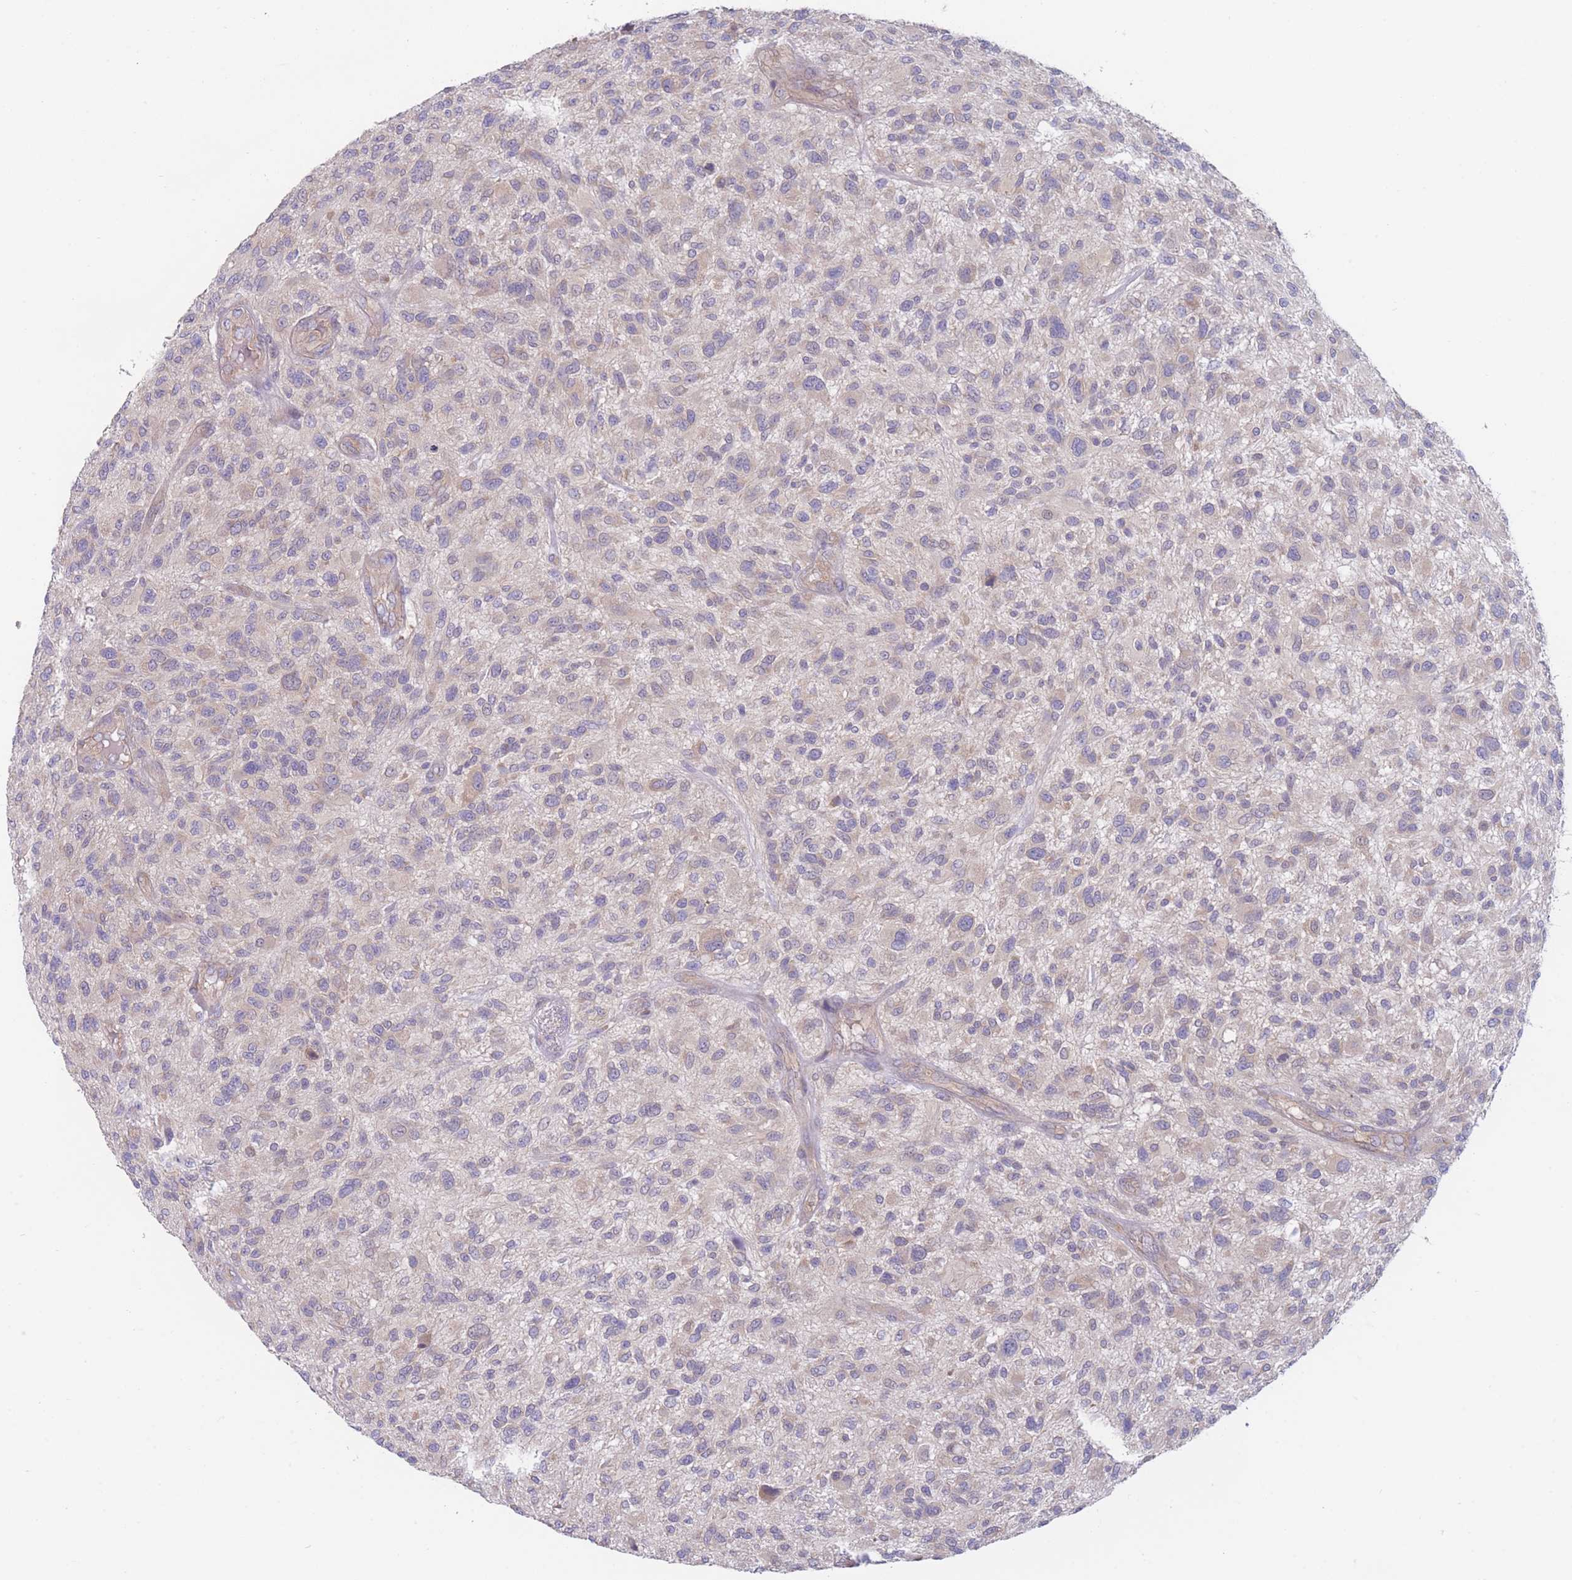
{"staining": {"intensity": "weak", "quantity": "<25%", "location": "cytoplasmic/membranous"}, "tissue": "glioma", "cell_type": "Tumor cells", "image_type": "cancer", "snomed": [{"axis": "morphology", "description": "Glioma, malignant, High grade"}, {"axis": "topography", "description": "Brain"}], "caption": "Tumor cells are negative for brown protein staining in malignant glioma (high-grade).", "gene": "ZNF281", "patient": {"sex": "male", "age": 47}}